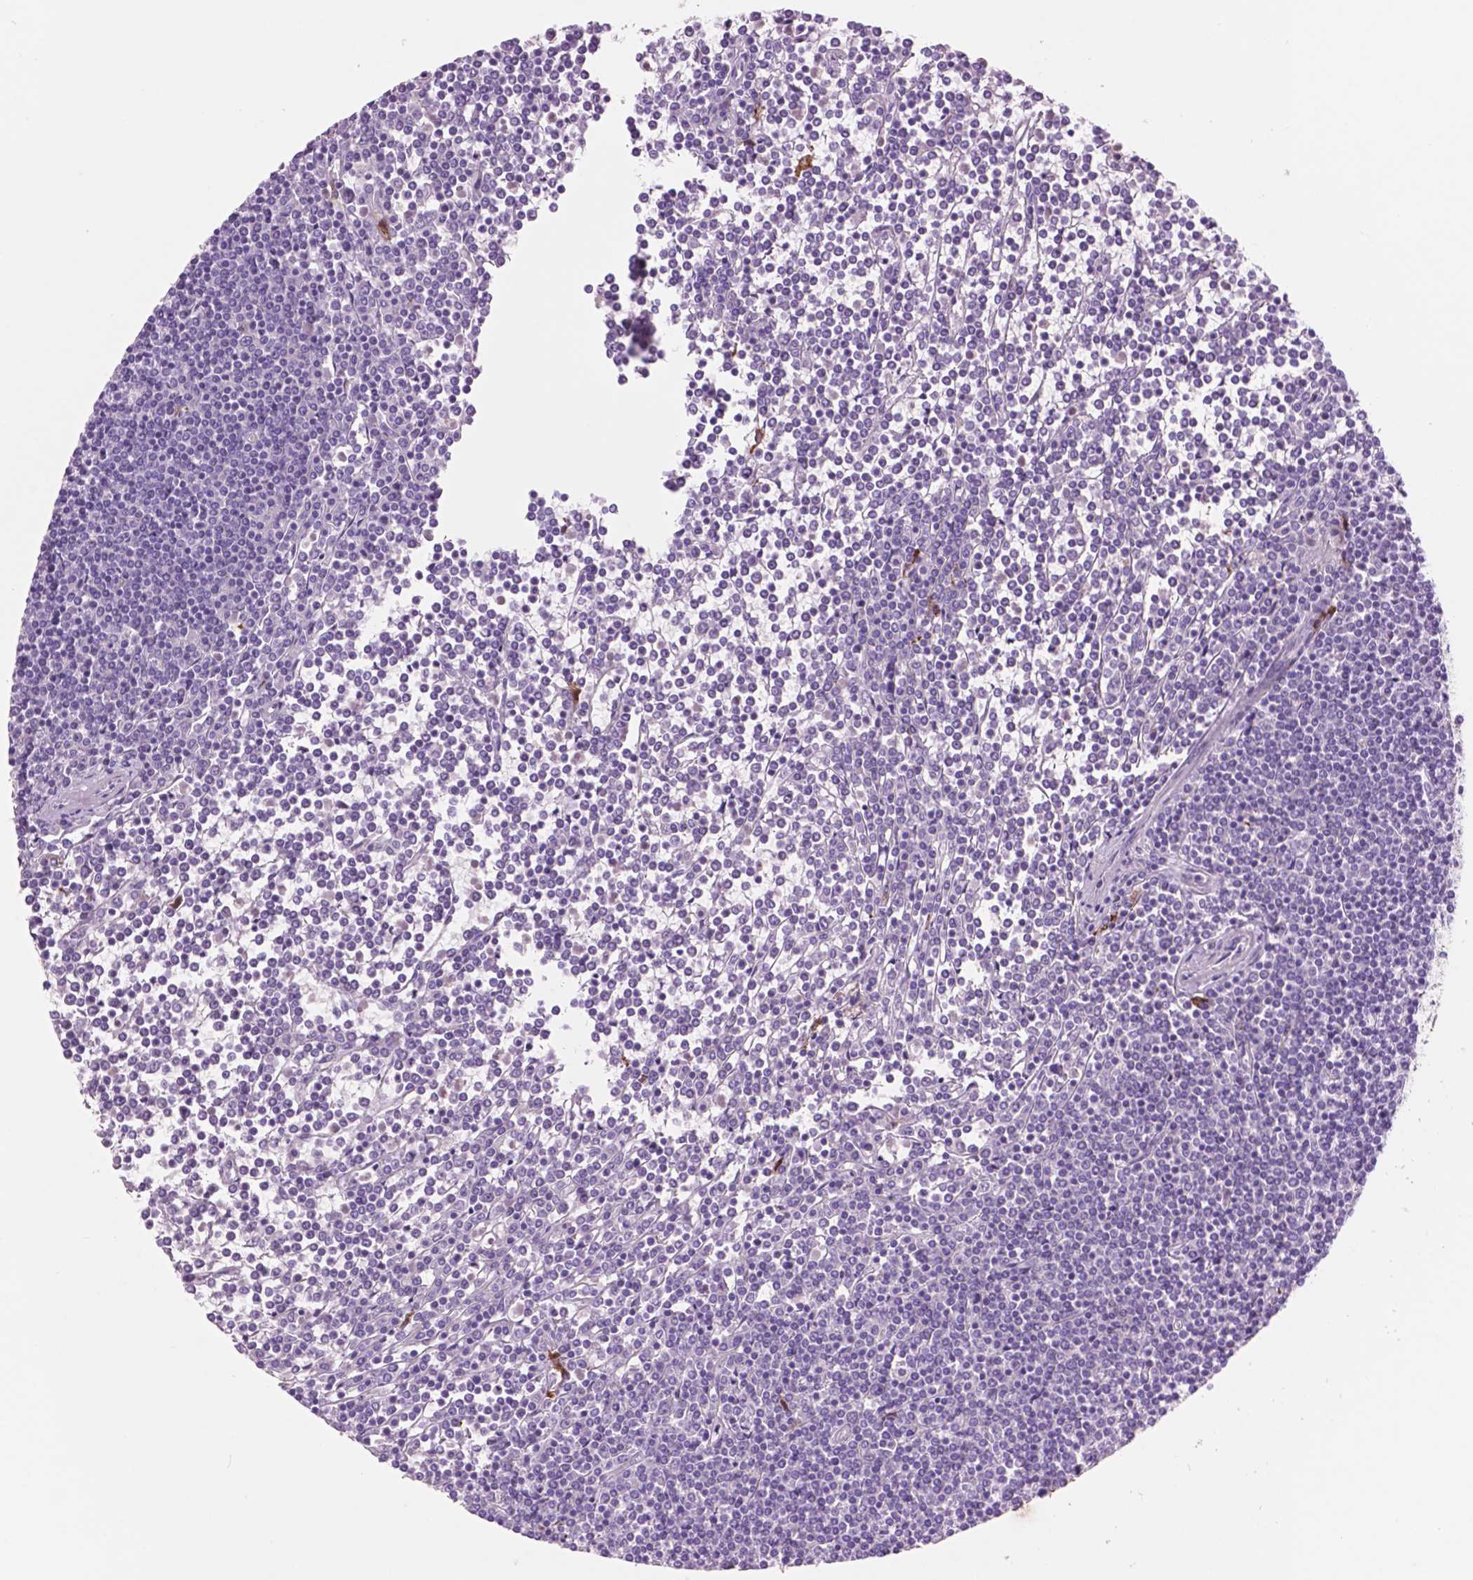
{"staining": {"intensity": "negative", "quantity": "none", "location": "none"}, "tissue": "lymphoma", "cell_type": "Tumor cells", "image_type": "cancer", "snomed": [{"axis": "morphology", "description": "Malignant lymphoma, non-Hodgkin's type, Low grade"}, {"axis": "topography", "description": "Spleen"}], "caption": "Lymphoma was stained to show a protein in brown. There is no significant staining in tumor cells.", "gene": "IDO1", "patient": {"sex": "female", "age": 19}}